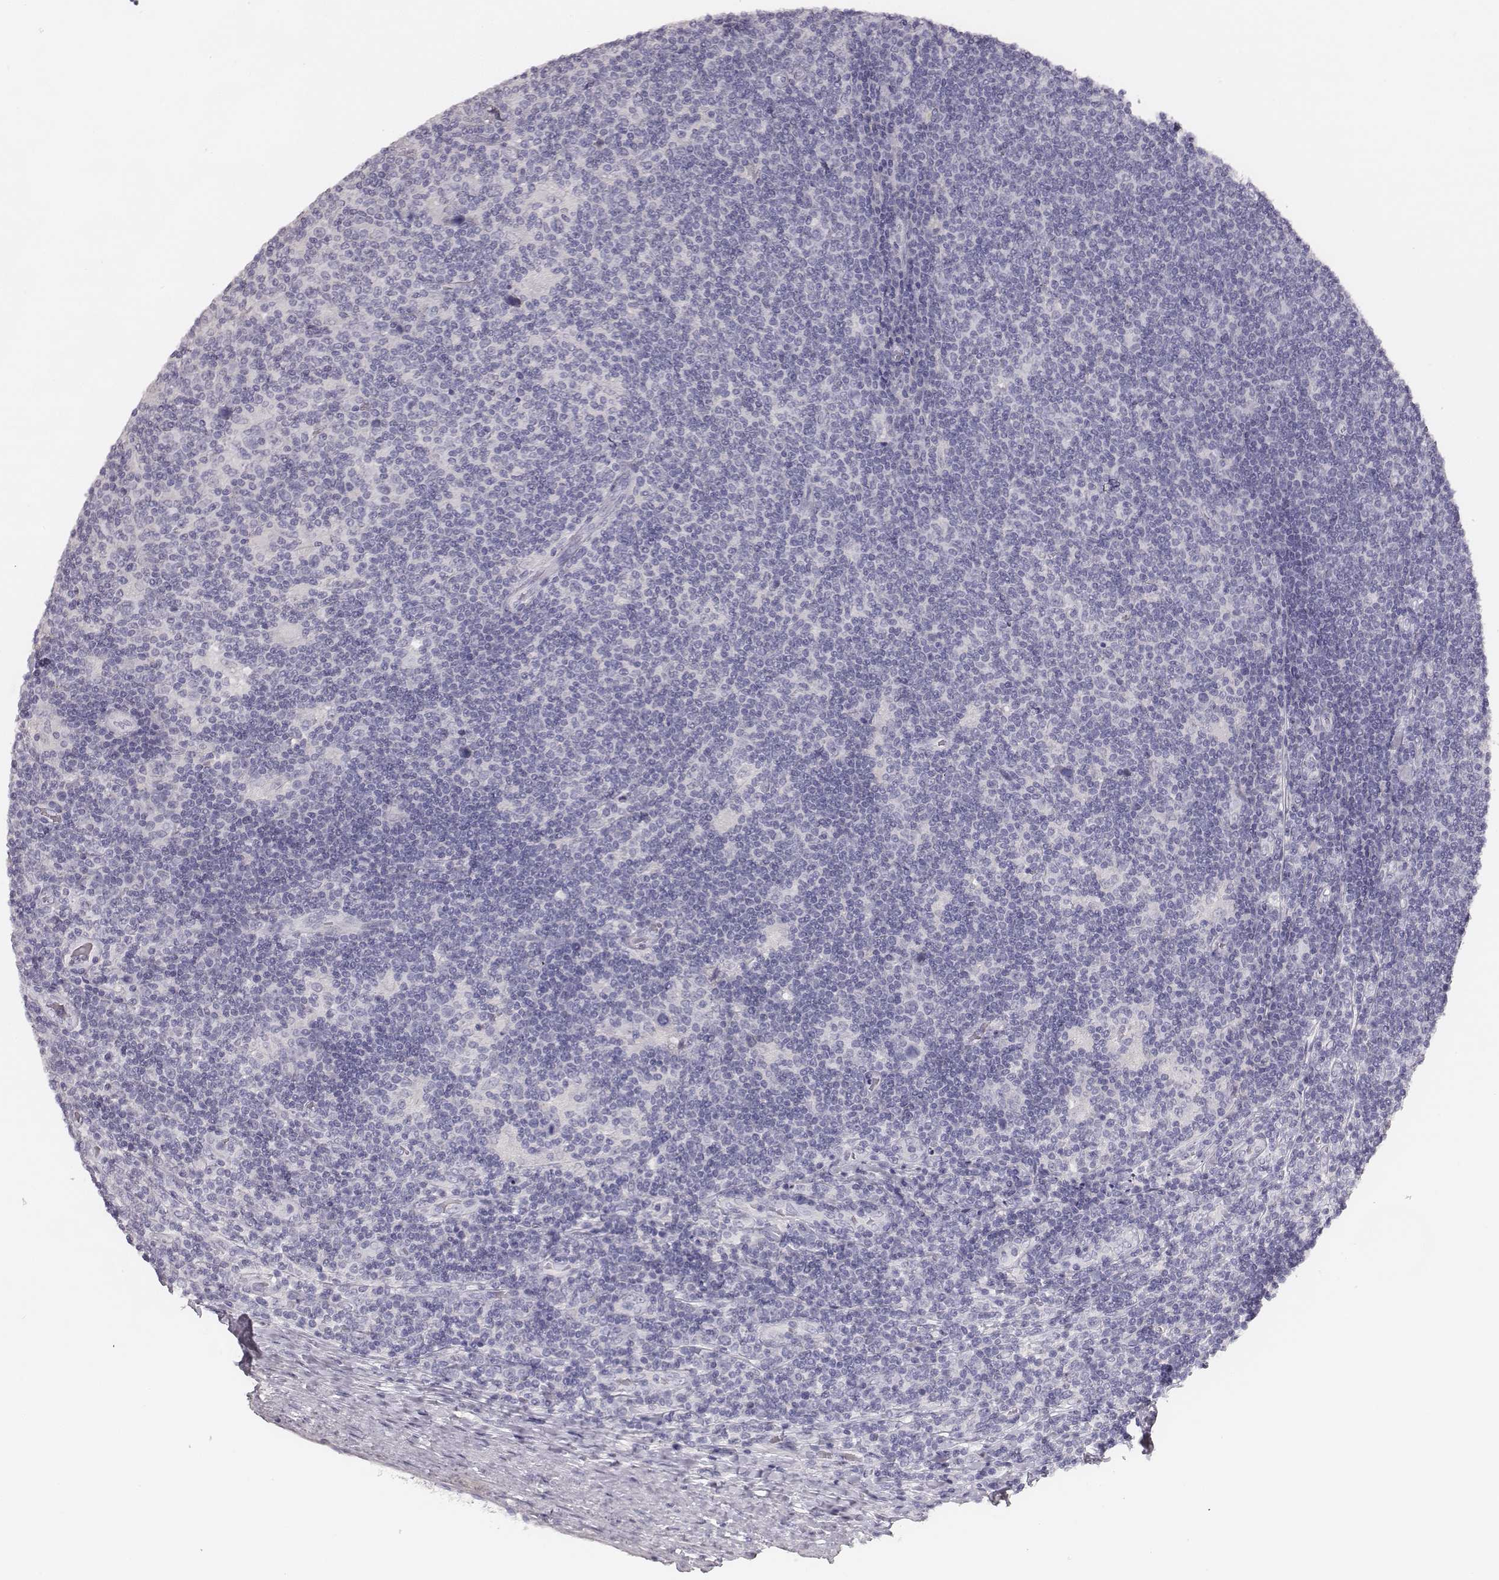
{"staining": {"intensity": "negative", "quantity": "none", "location": "none"}, "tissue": "lymphoma", "cell_type": "Tumor cells", "image_type": "cancer", "snomed": [{"axis": "morphology", "description": "Hodgkin's disease, NOS"}, {"axis": "topography", "description": "Lymph node"}], "caption": "Immunohistochemical staining of human Hodgkin's disease demonstrates no significant positivity in tumor cells. (DAB immunohistochemistry (IHC) visualized using brightfield microscopy, high magnification).", "gene": "MYH6", "patient": {"sex": "male", "age": 40}}